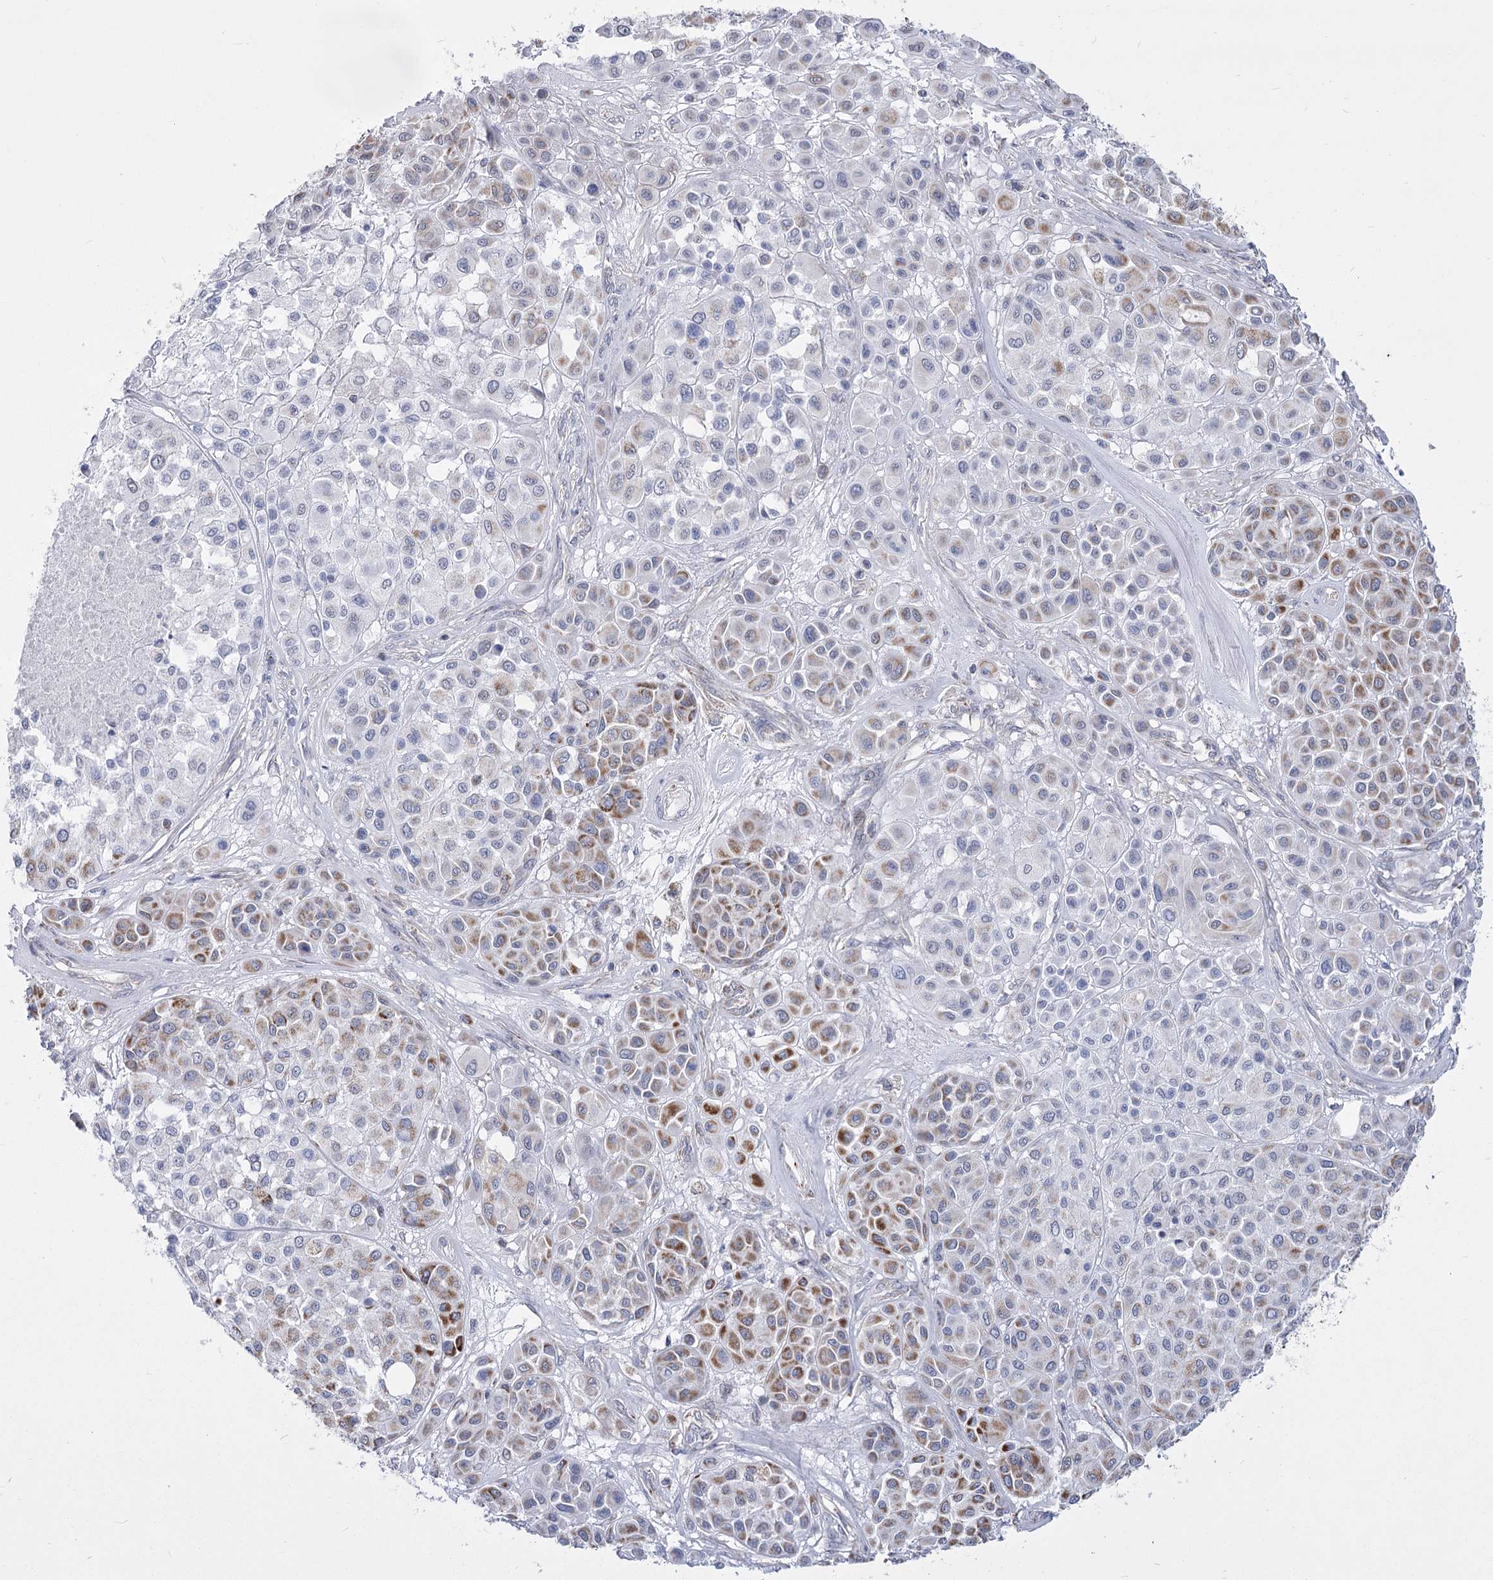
{"staining": {"intensity": "moderate", "quantity": "<25%", "location": "cytoplasmic/membranous"}, "tissue": "melanoma", "cell_type": "Tumor cells", "image_type": "cancer", "snomed": [{"axis": "morphology", "description": "Malignant melanoma, Metastatic site"}, {"axis": "topography", "description": "Soft tissue"}], "caption": "A brown stain shows moderate cytoplasmic/membranous positivity of a protein in human melanoma tumor cells.", "gene": "PDHB", "patient": {"sex": "male", "age": 41}}